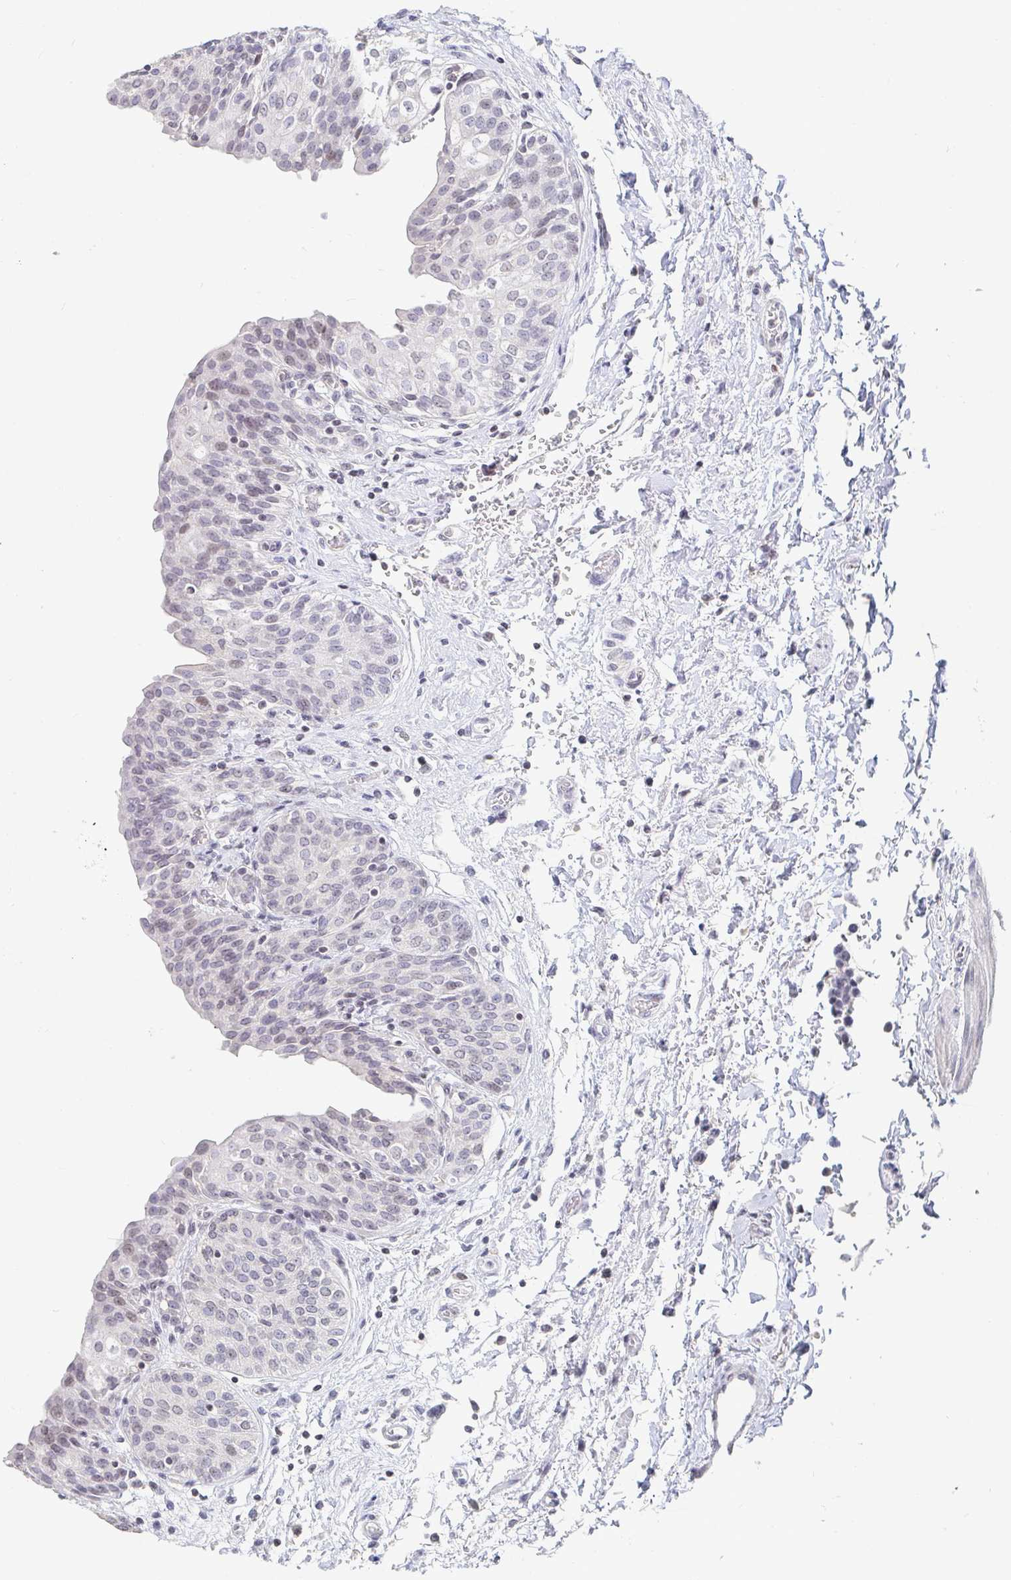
{"staining": {"intensity": "weak", "quantity": "<25%", "location": "nuclear"}, "tissue": "urinary bladder", "cell_type": "Urothelial cells", "image_type": "normal", "snomed": [{"axis": "morphology", "description": "Normal tissue, NOS"}, {"axis": "topography", "description": "Urinary bladder"}], "caption": "Immunohistochemistry (IHC) of unremarkable human urinary bladder shows no positivity in urothelial cells.", "gene": "NME9", "patient": {"sex": "male", "age": 68}}